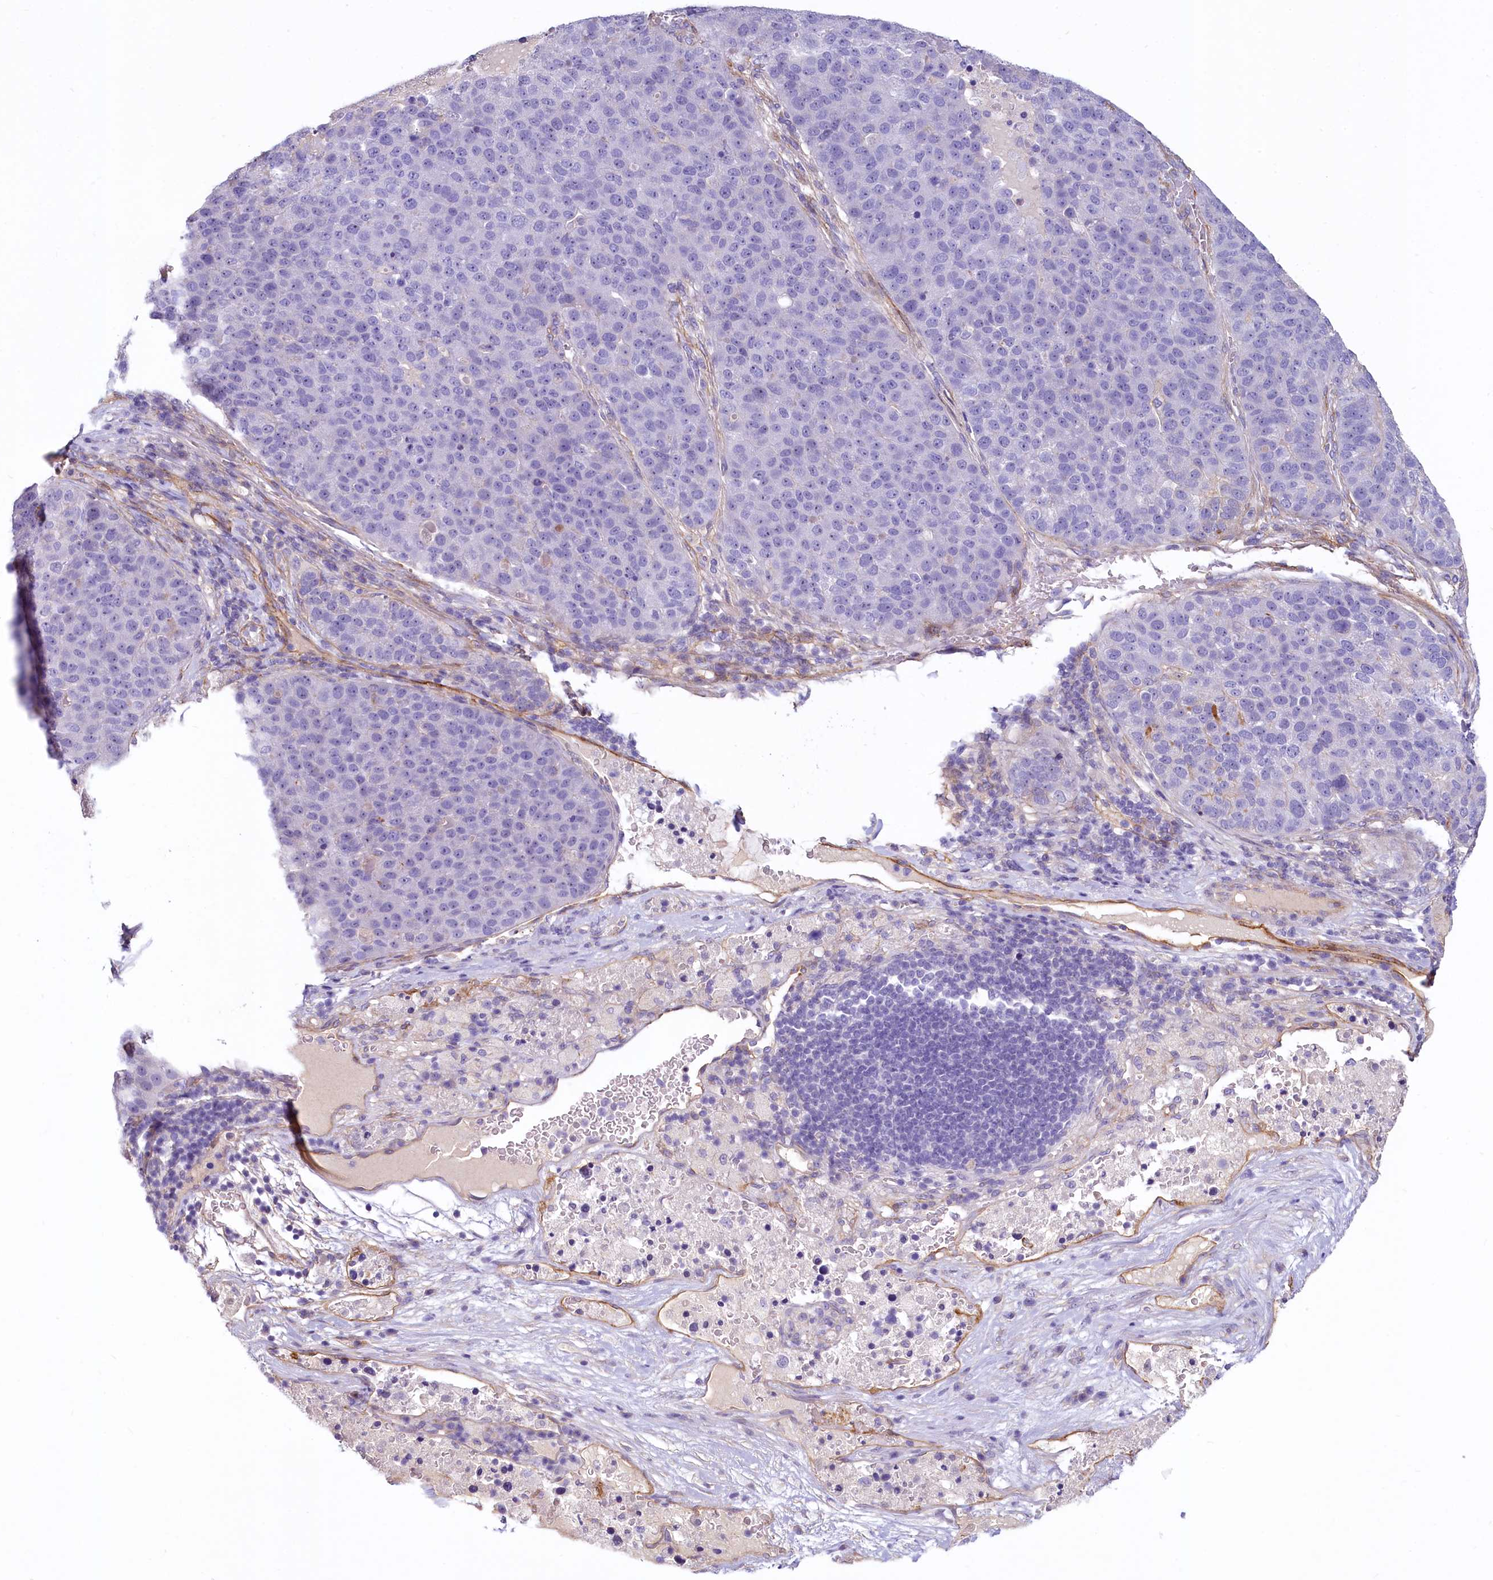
{"staining": {"intensity": "negative", "quantity": "none", "location": "none"}, "tissue": "pancreatic cancer", "cell_type": "Tumor cells", "image_type": "cancer", "snomed": [{"axis": "morphology", "description": "Adenocarcinoma, NOS"}, {"axis": "topography", "description": "Pancreas"}], "caption": "IHC of pancreatic cancer exhibits no positivity in tumor cells. (Stains: DAB (3,3'-diaminobenzidine) IHC with hematoxylin counter stain, Microscopy: brightfield microscopy at high magnification).", "gene": "PROCR", "patient": {"sex": "female", "age": 61}}